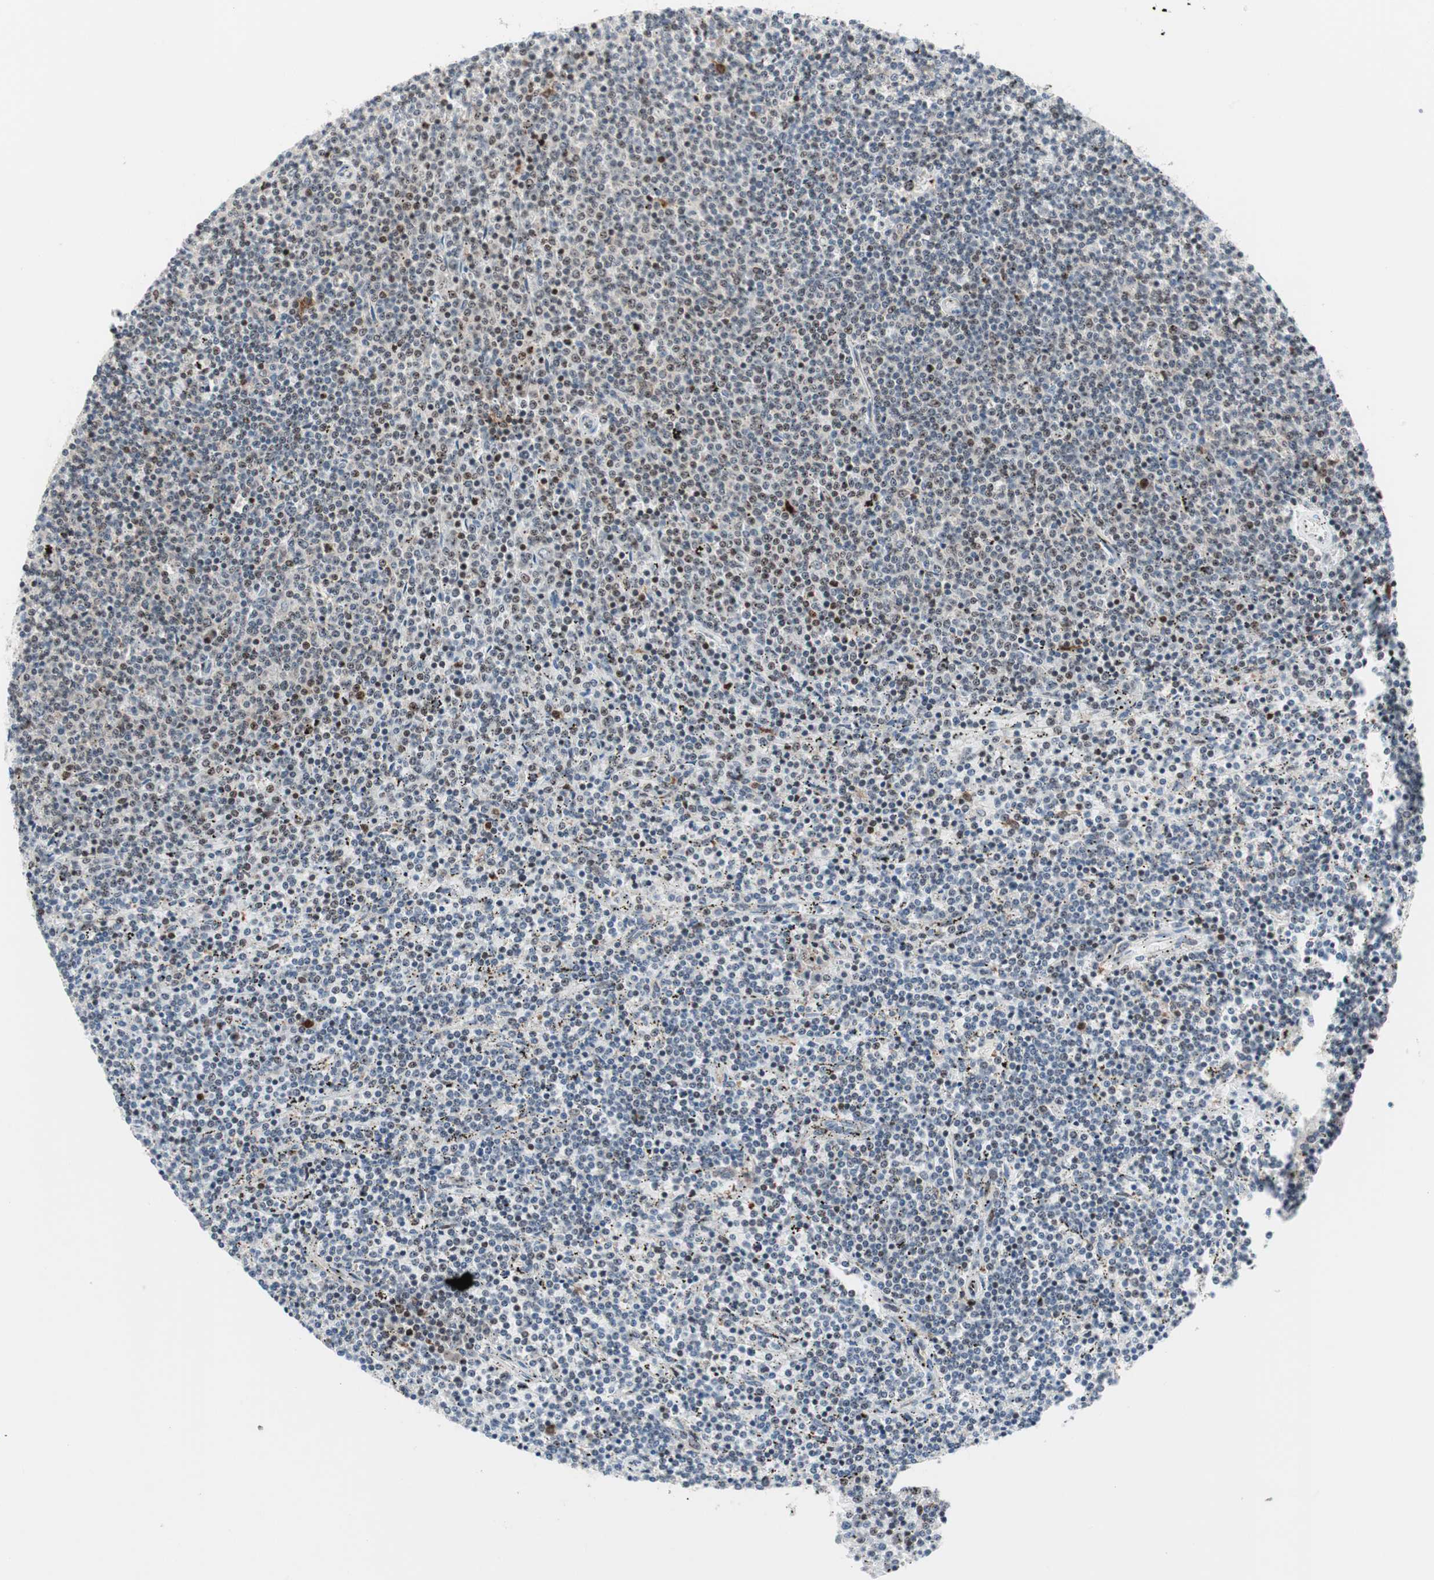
{"staining": {"intensity": "weak", "quantity": "<25%", "location": "nuclear"}, "tissue": "lymphoma", "cell_type": "Tumor cells", "image_type": "cancer", "snomed": [{"axis": "morphology", "description": "Malignant lymphoma, non-Hodgkin's type, Low grade"}, {"axis": "topography", "description": "Spleen"}], "caption": "The histopathology image demonstrates no staining of tumor cells in lymphoma.", "gene": "RGS10", "patient": {"sex": "female", "age": 50}}